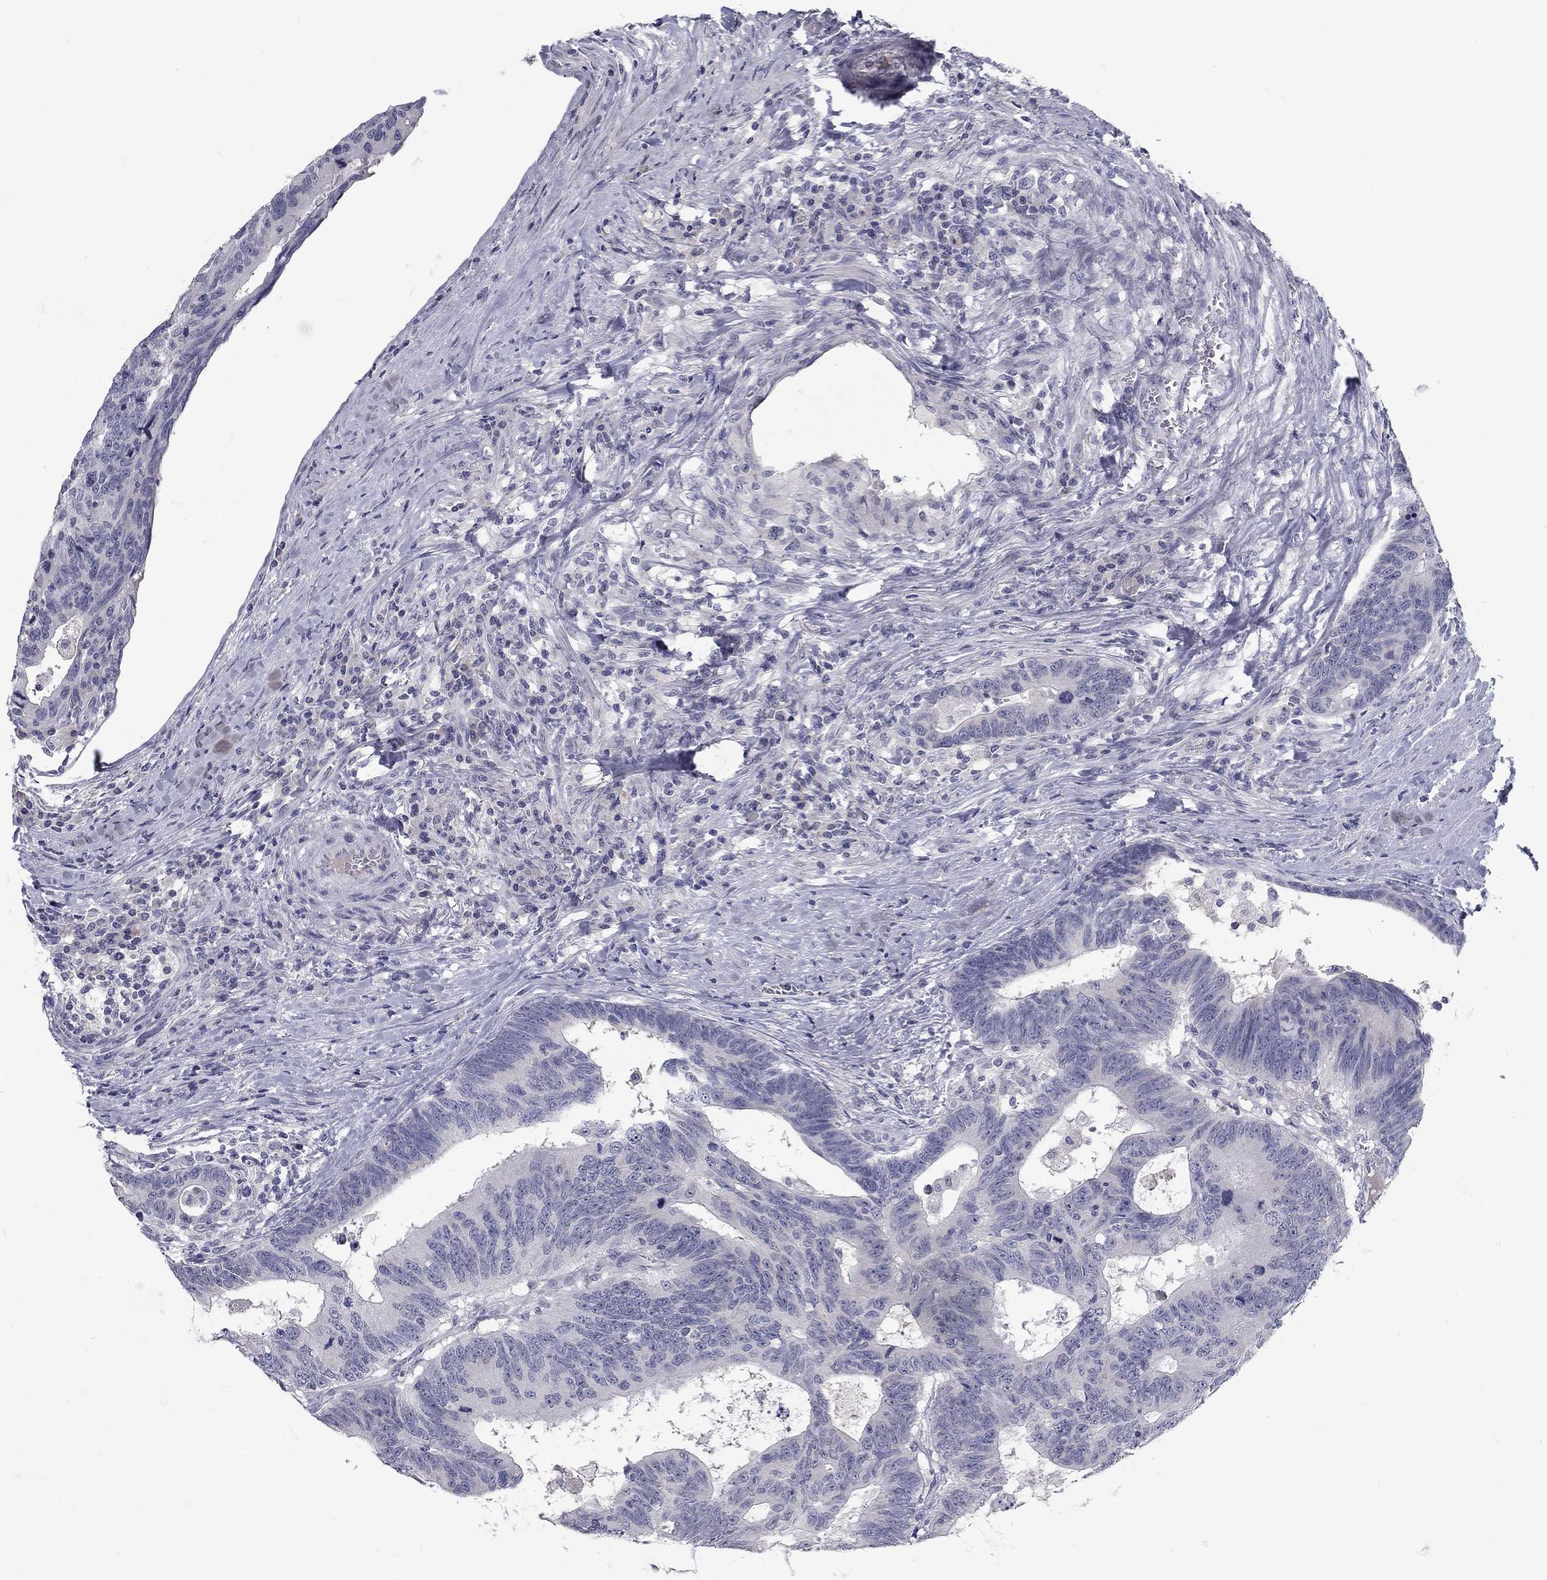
{"staining": {"intensity": "negative", "quantity": "none", "location": "none"}, "tissue": "colorectal cancer", "cell_type": "Tumor cells", "image_type": "cancer", "snomed": [{"axis": "morphology", "description": "Adenocarcinoma, NOS"}, {"axis": "topography", "description": "Colon"}], "caption": "IHC of colorectal cancer (adenocarcinoma) exhibits no expression in tumor cells. (DAB immunohistochemistry with hematoxylin counter stain).", "gene": "NOS1", "patient": {"sex": "female", "age": 77}}